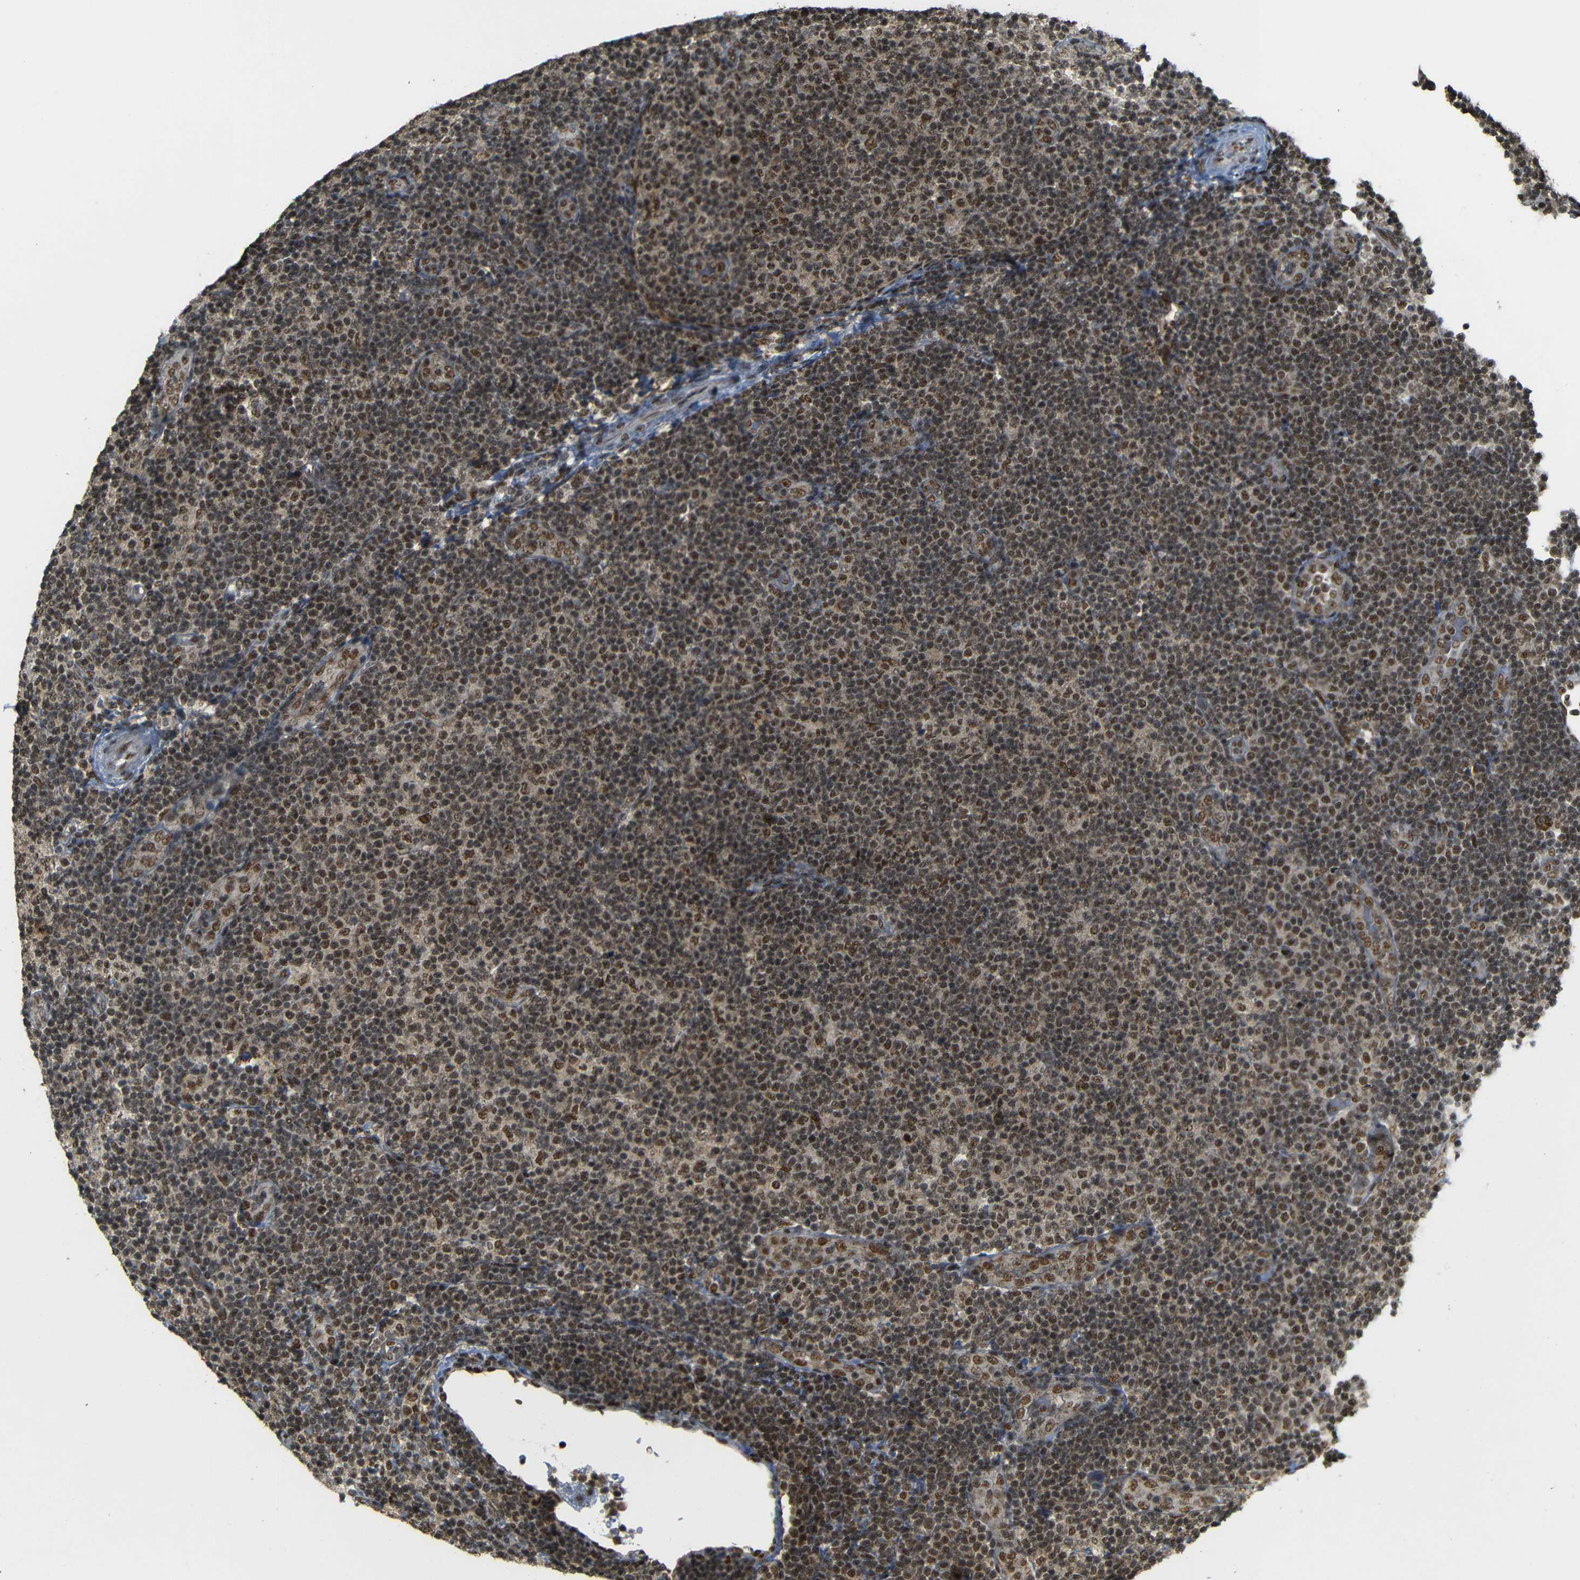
{"staining": {"intensity": "moderate", "quantity": ">75%", "location": "nuclear"}, "tissue": "lymphoma", "cell_type": "Tumor cells", "image_type": "cancer", "snomed": [{"axis": "morphology", "description": "Malignant lymphoma, non-Hodgkin's type, Low grade"}, {"axis": "topography", "description": "Lymph node"}], "caption": "The immunohistochemical stain highlights moderate nuclear positivity in tumor cells of malignant lymphoma, non-Hodgkin's type (low-grade) tissue. (IHC, brightfield microscopy, high magnification).", "gene": "TCF7L2", "patient": {"sex": "male", "age": 83}}